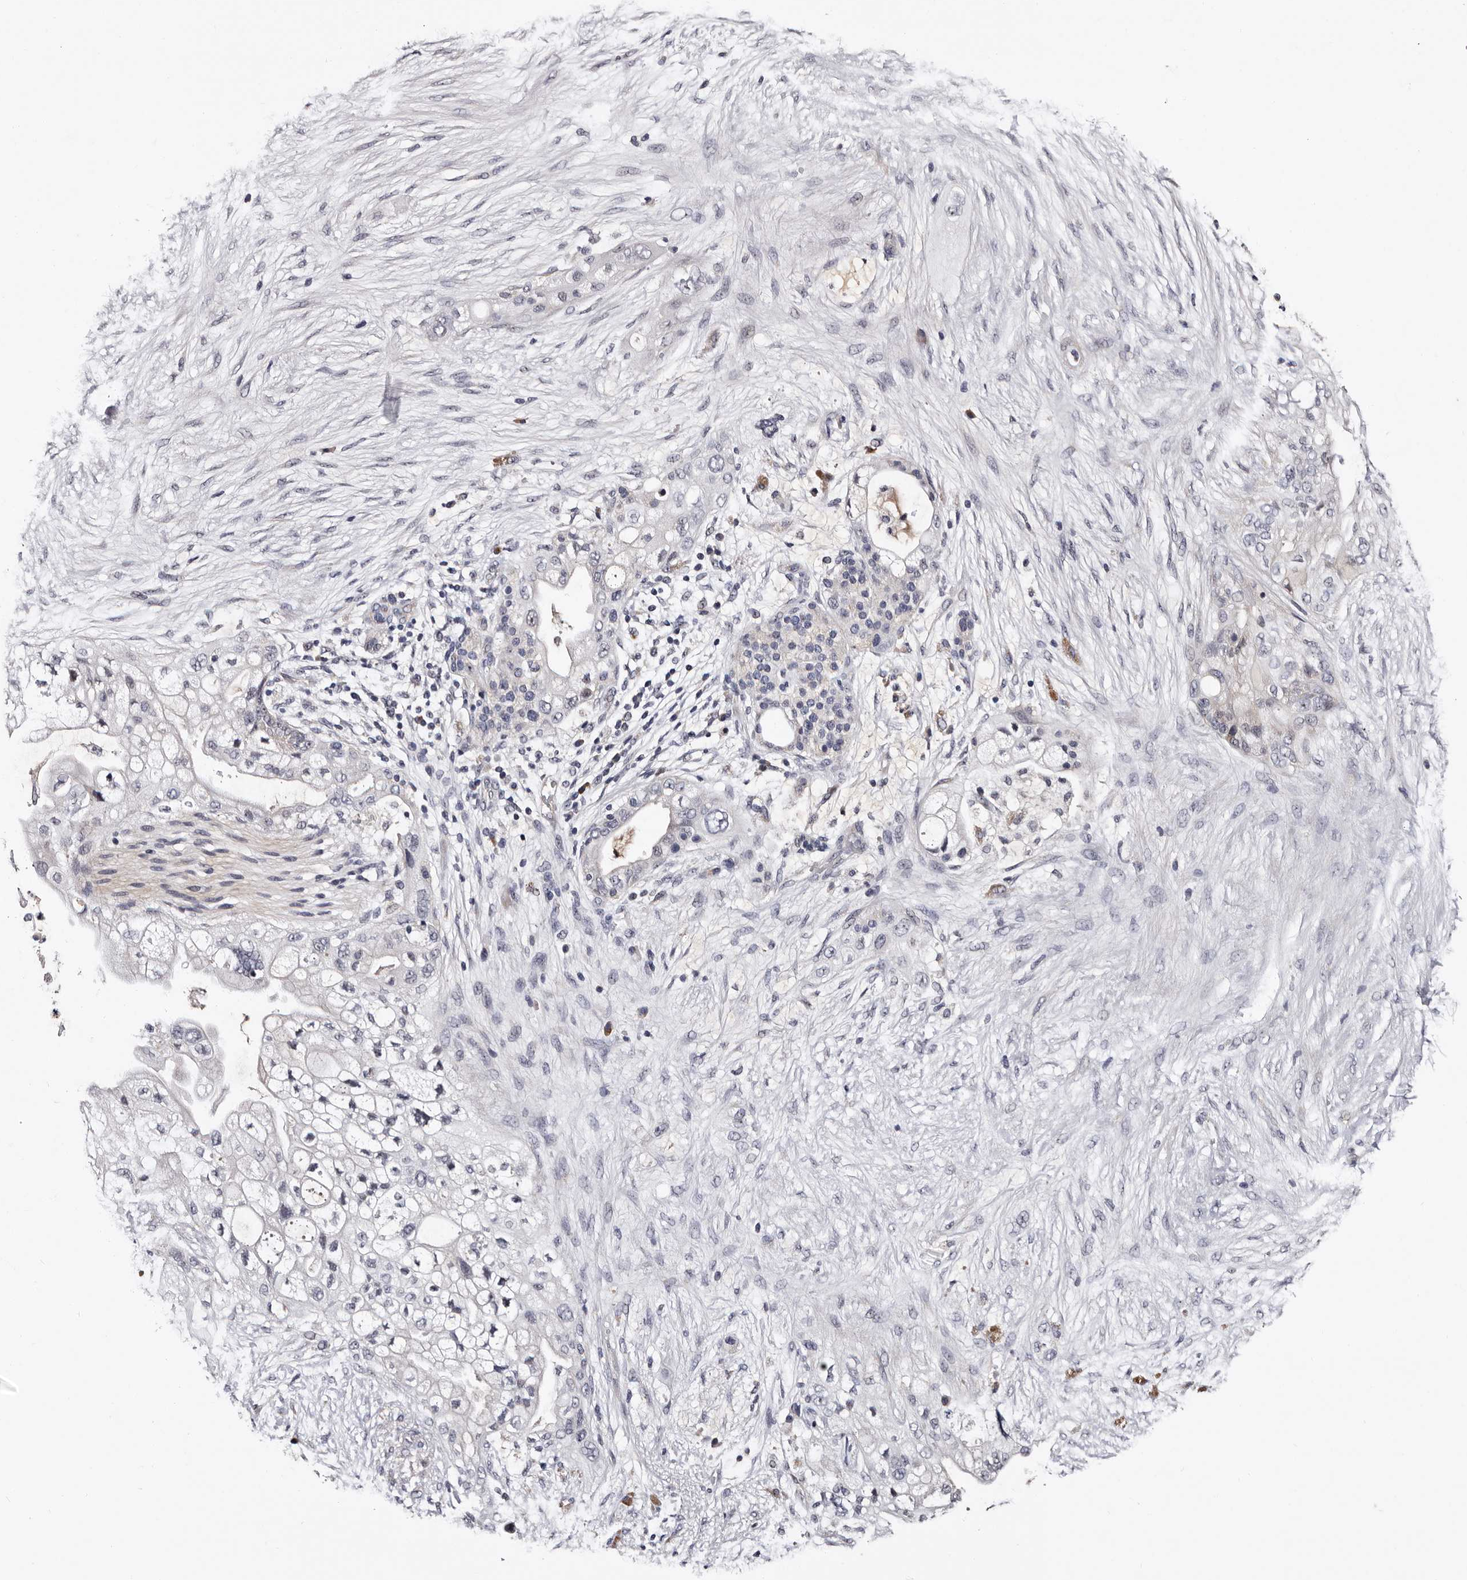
{"staining": {"intensity": "negative", "quantity": "none", "location": "none"}, "tissue": "pancreatic cancer", "cell_type": "Tumor cells", "image_type": "cancer", "snomed": [{"axis": "morphology", "description": "Adenocarcinoma, NOS"}, {"axis": "topography", "description": "Pancreas"}], "caption": "High power microscopy image of an IHC micrograph of pancreatic adenocarcinoma, revealing no significant positivity in tumor cells.", "gene": "TAF4B", "patient": {"sex": "male", "age": 53}}